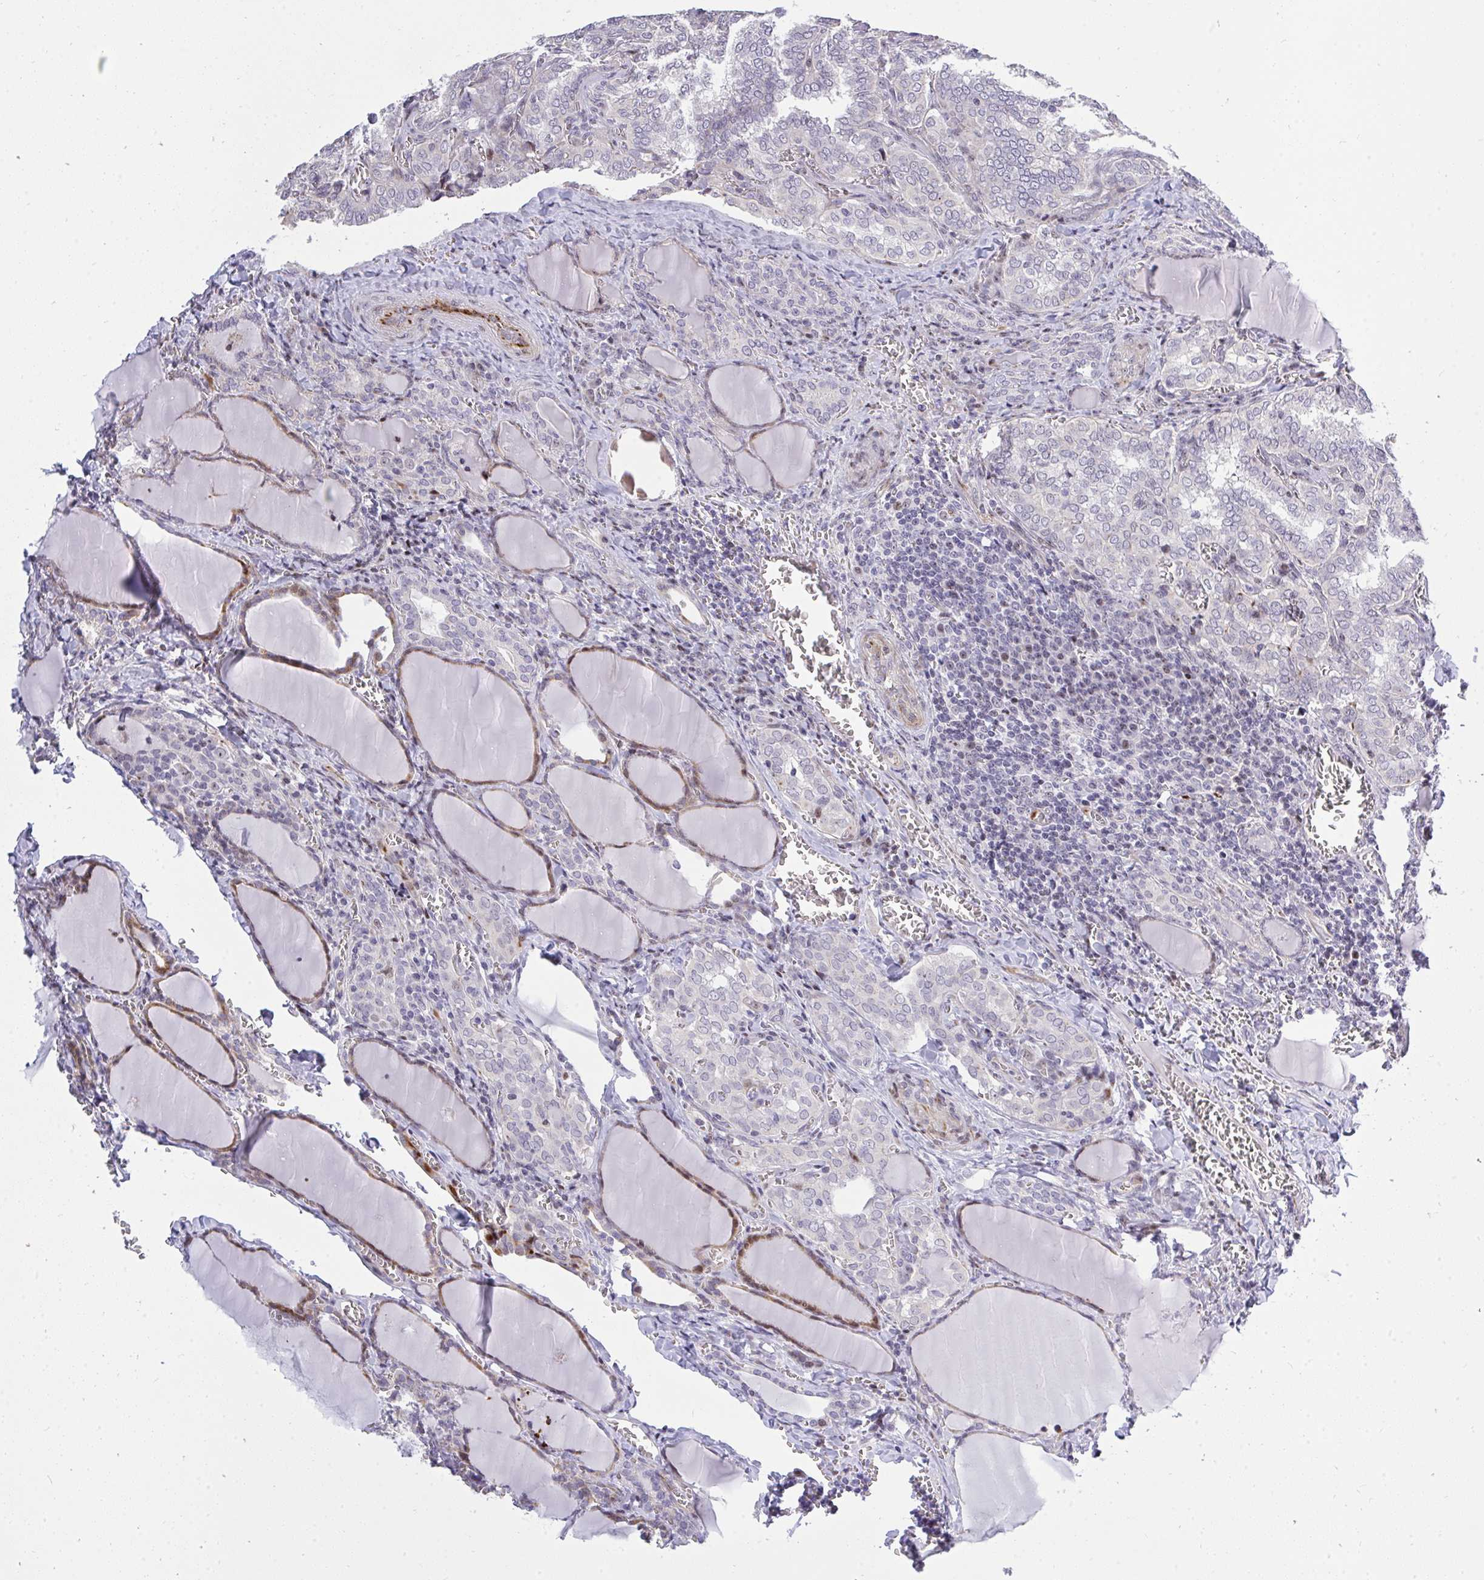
{"staining": {"intensity": "negative", "quantity": "none", "location": "none"}, "tissue": "thyroid cancer", "cell_type": "Tumor cells", "image_type": "cancer", "snomed": [{"axis": "morphology", "description": "Papillary adenocarcinoma, NOS"}, {"axis": "topography", "description": "Thyroid gland"}], "caption": "Photomicrograph shows no significant protein positivity in tumor cells of thyroid papillary adenocarcinoma.", "gene": "PLPPR3", "patient": {"sex": "female", "age": 30}}